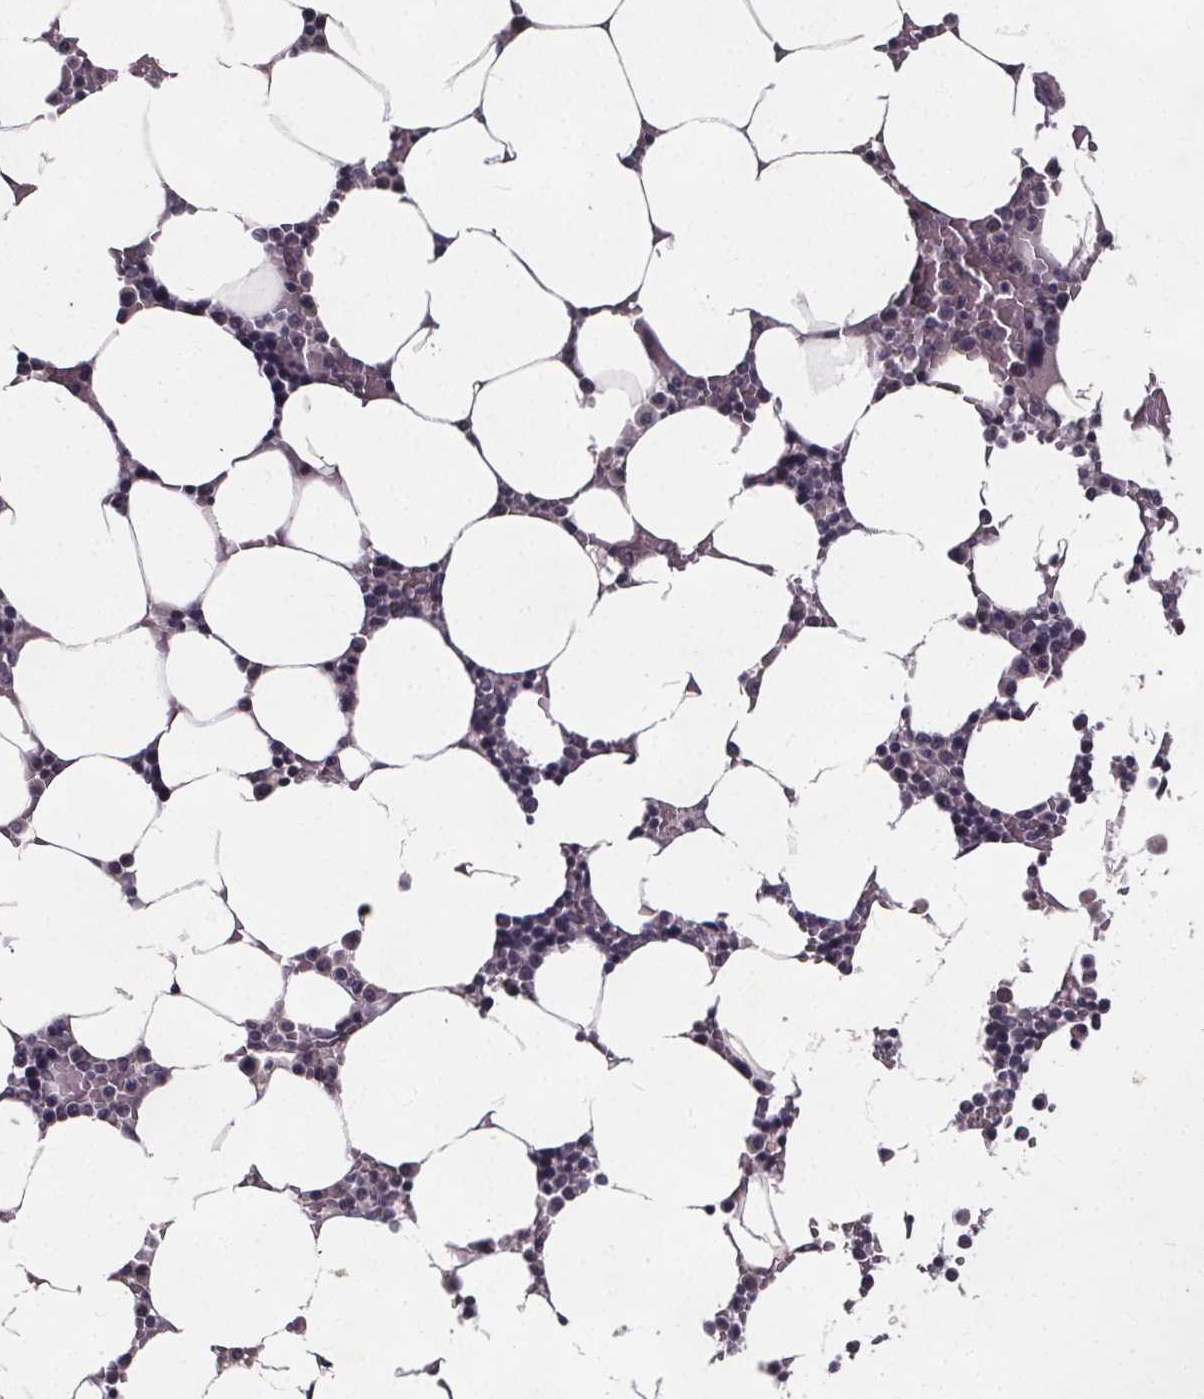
{"staining": {"intensity": "negative", "quantity": "none", "location": "none"}, "tissue": "bone marrow", "cell_type": "Hematopoietic cells", "image_type": "normal", "snomed": [{"axis": "morphology", "description": "Normal tissue, NOS"}, {"axis": "topography", "description": "Bone marrow"}], "caption": "DAB immunohistochemical staining of benign bone marrow displays no significant staining in hematopoietic cells.", "gene": "FAM181B", "patient": {"sex": "female", "age": 52}}